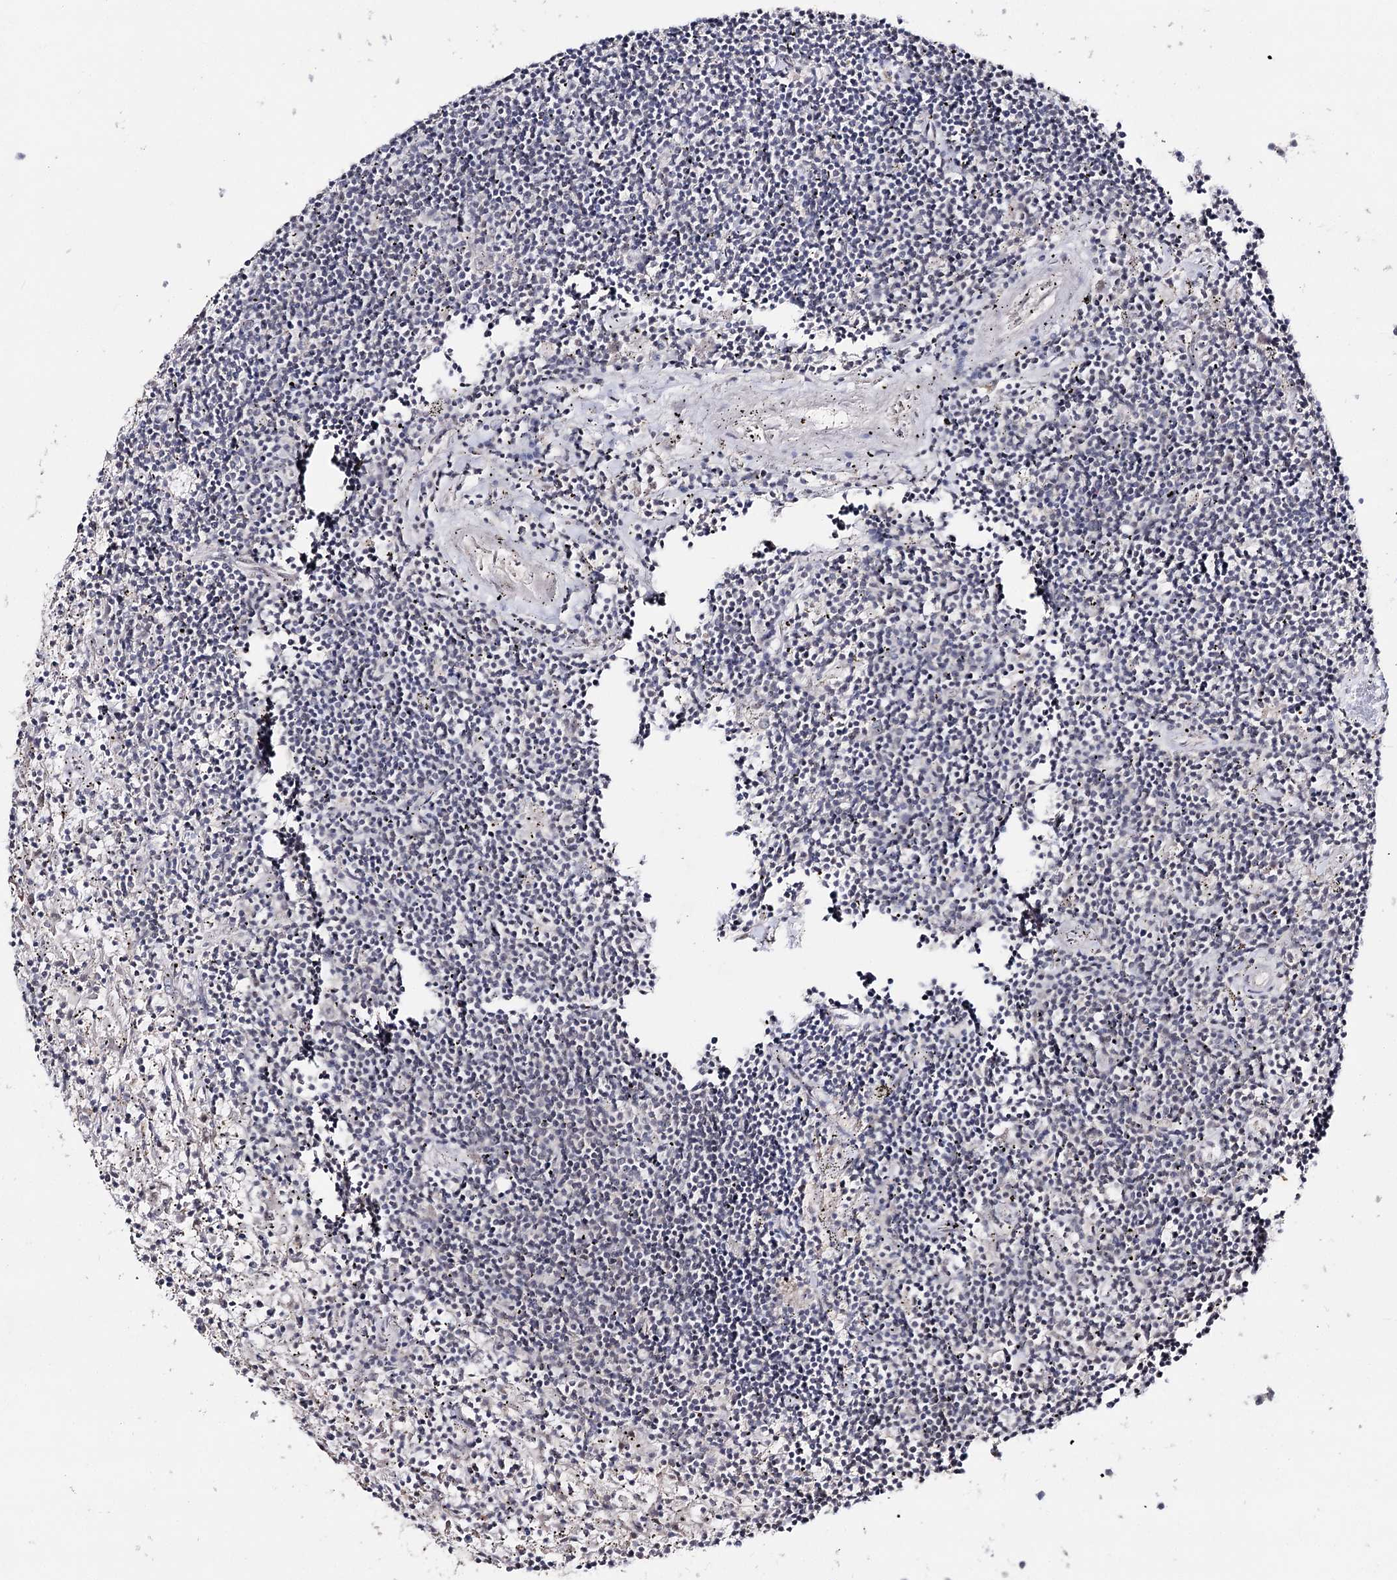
{"staining": {"intensity": "negative", "quantity": "none", "location": "none"}, "tissue": "lymphoma", "cell_type": "Tumor cells", "image_type": "cancer", "snomed": [{"axis": "morphology", "description": "Malignant lymphoma, non-Hodgkin's type, Low grade"}, {"axis": "topography", "description": "Spleen"}], "caption": "Histopathology image shows no protein expression in tumor cells of lymphoma tissue. Nuclei are stained in blue.", "gene": "HSD11B2", "patient": {"sex": "male", "age": 76}}